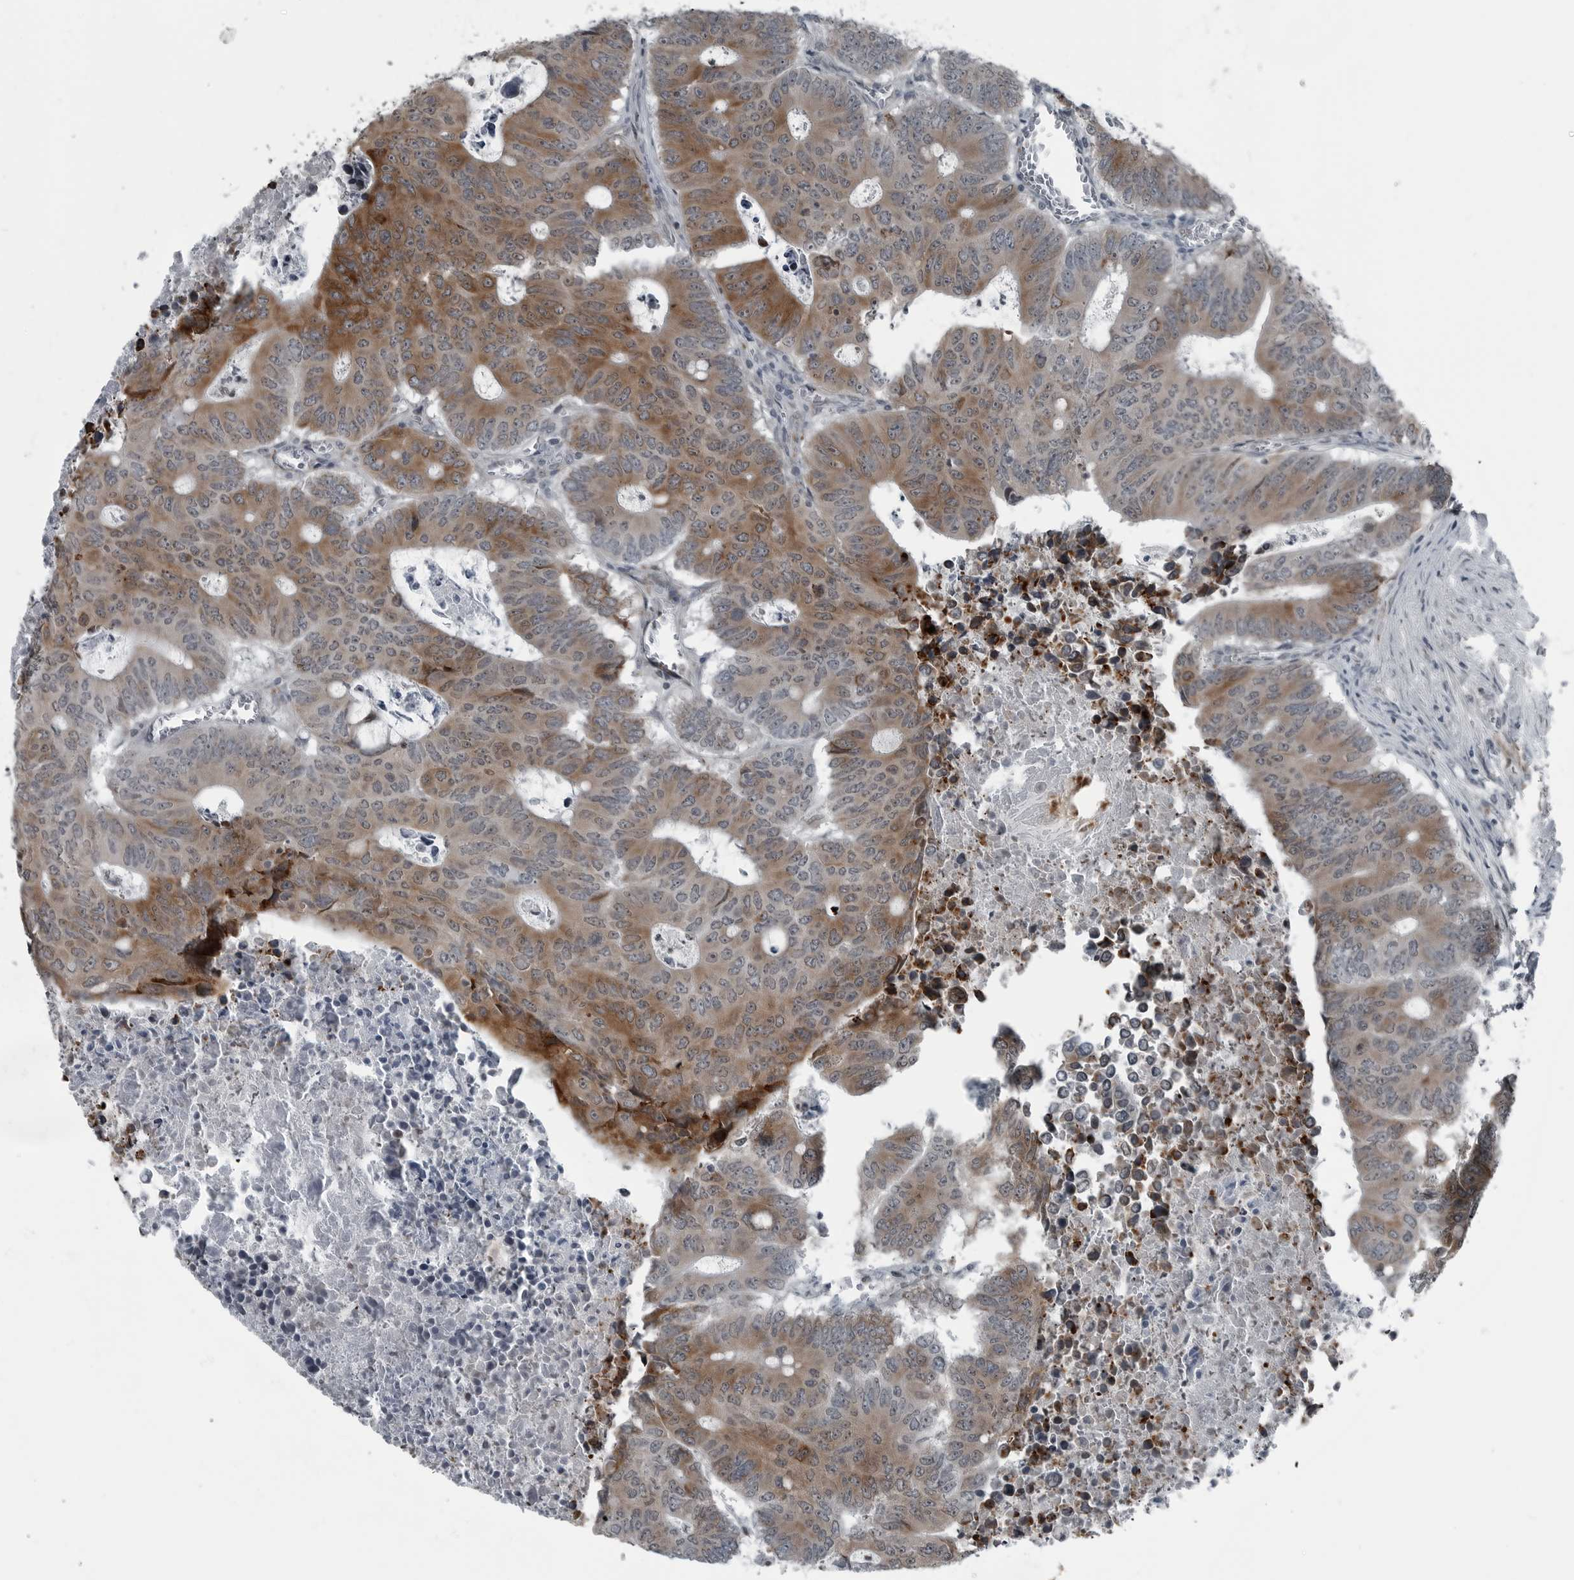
{"staining": {"intensity": "moderate", "quantity": "25%-75%", "location": "cytoplasmic/membranous"}, "tissue": "colorectal cancer", "cell_type": "Tumor cells", "image_type": "cancer", "snomed": [{"axis": "morphology", "description": "Adenocarcinoma, NOS"}, {"axis": "topography", "description": "Colon"}], "caption": "A brown stain shows moderate cytoplasmic/membranous expression of a protein in human colorectal adenocarcinoma tumor cells. (Stains: DAB (3,3'-diaminobenzidine) in brown, nuclei in blue, Microscopy: brightfield microscopy at high magnification).", "gene": "DNAAF11", "patient": {"sex": "male", "age": 87}}